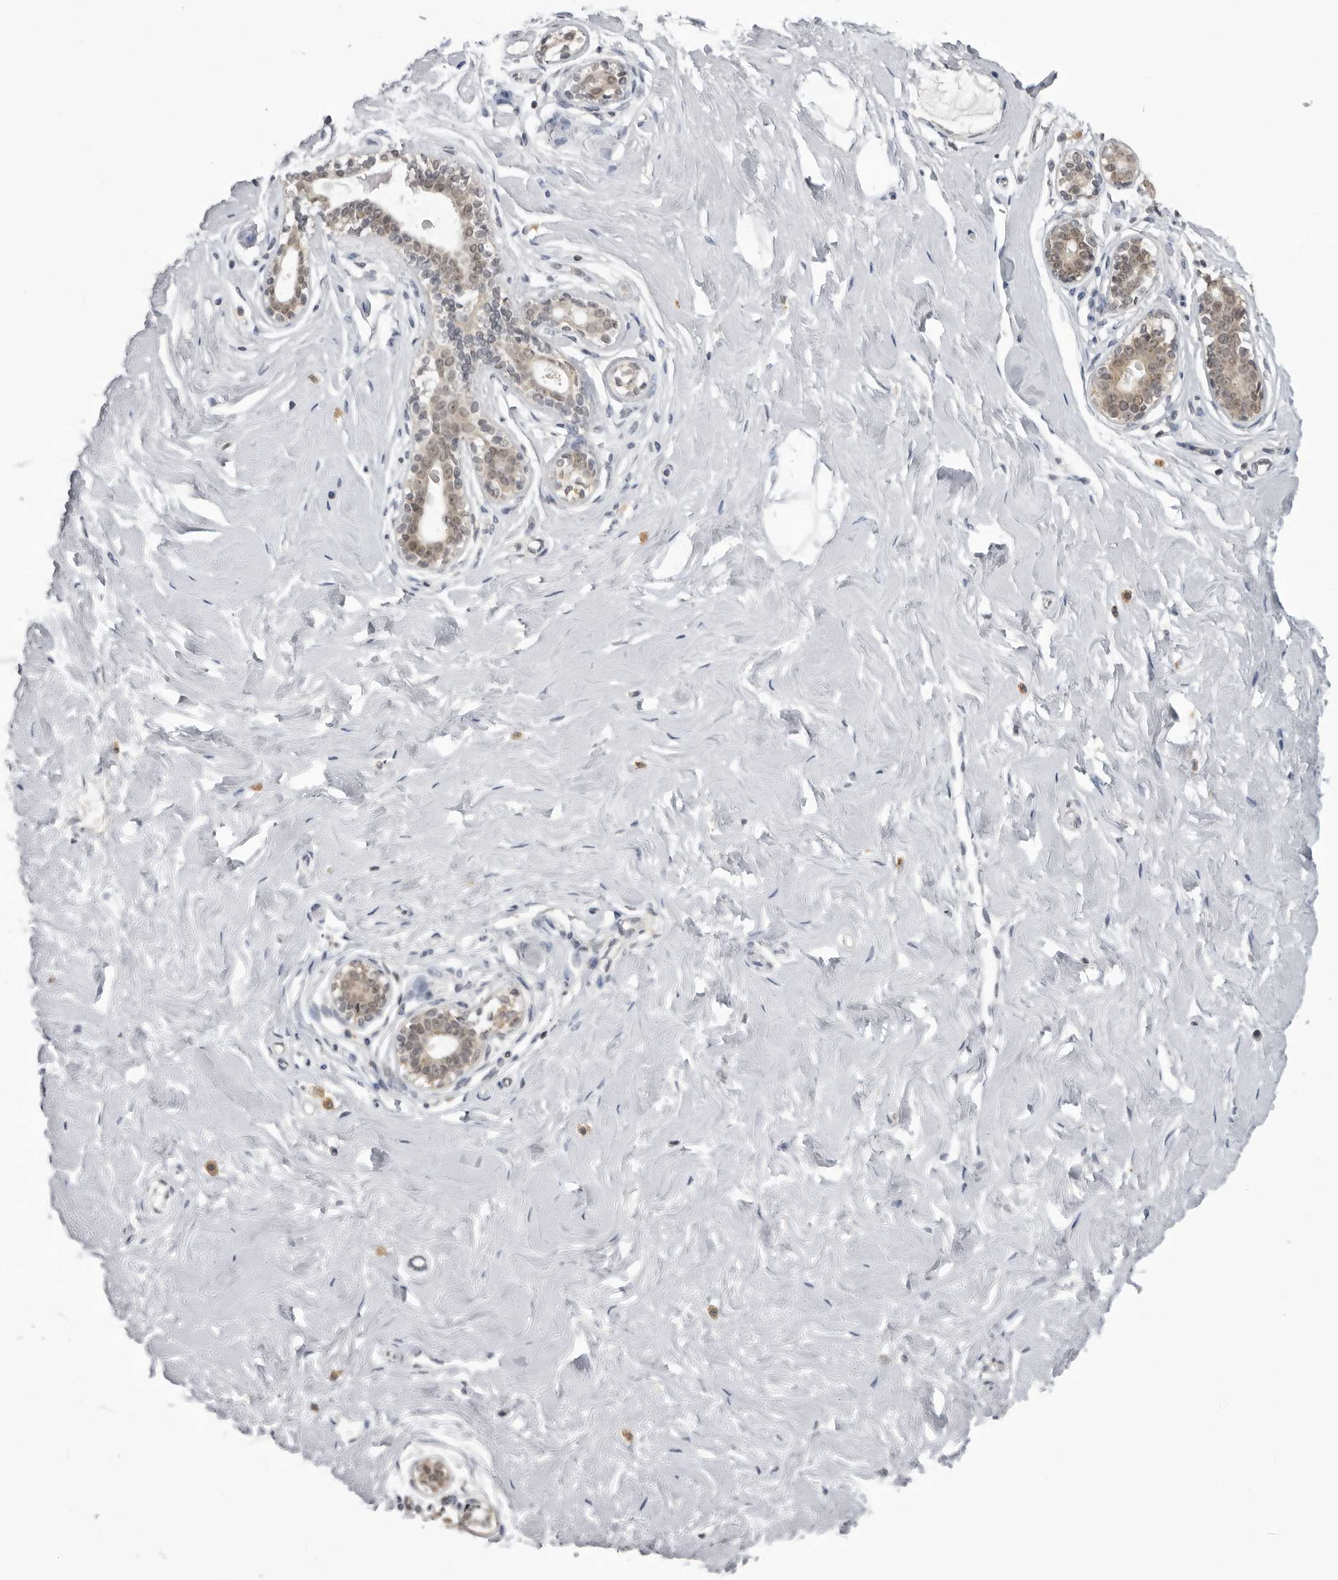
{"staining": {"intensity": "negative", "quantity": "none", "location": "none"}, "tissue": "breast", "cell_type": "Adipocytes", "image_type": "normal", "snomed": [{"axis": "morphology", "description": "Normal tissue, NOS"}, {"axis": "morphology", "description": "Adenoma, NOS"}, {"axis": "topography", "description": "Breast"}], "caption": "Immunohistochemistry (IHC) of normal breast demonstrates no positivity in adipocytes.", "gene": "PDCL3", "patient": {"sex": "female", "age": 23}}